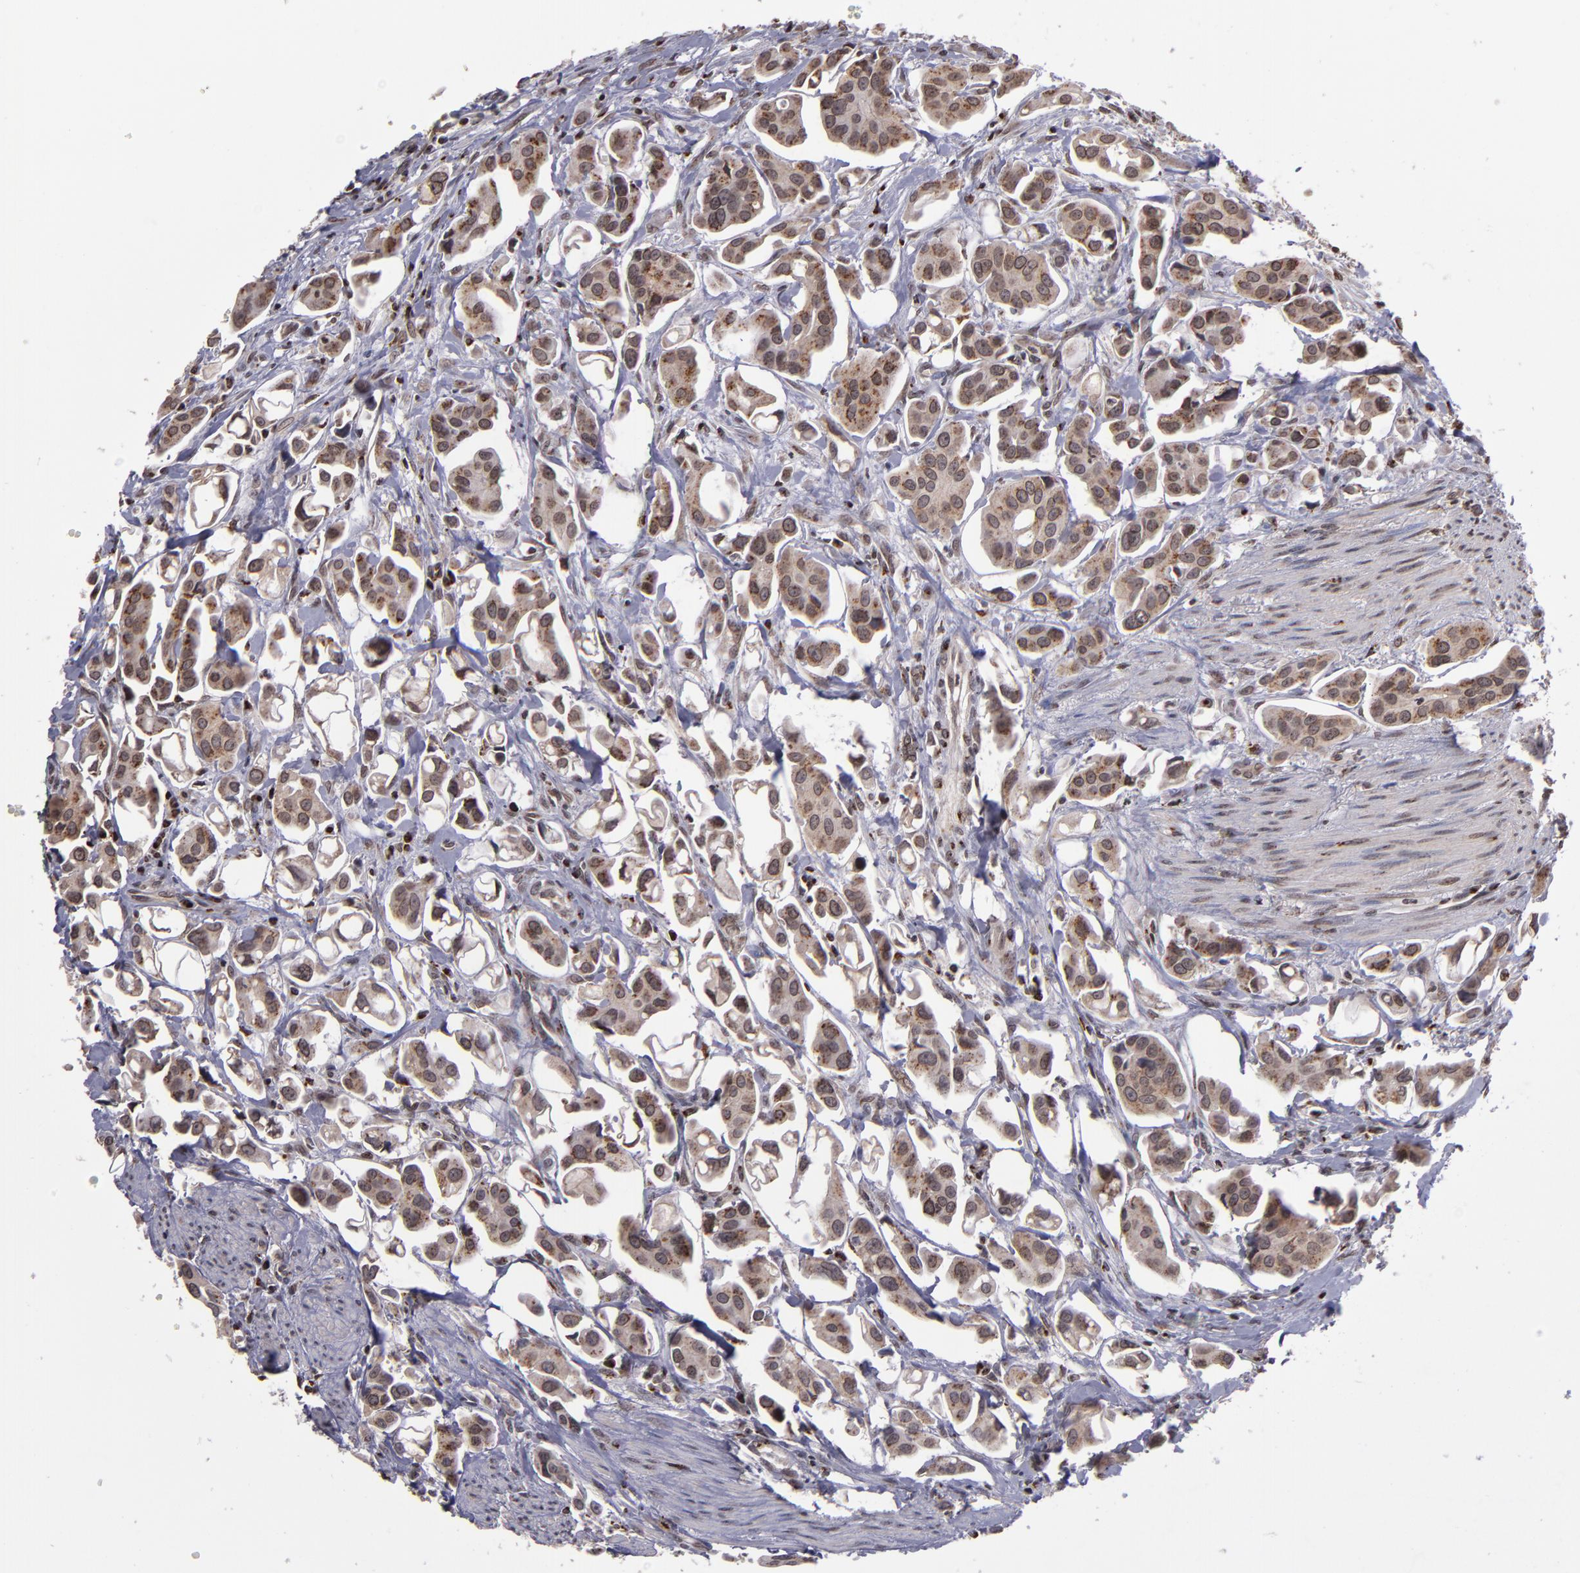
{"staining": {"intensity": "moderate", "quantity": ">75%", "location": "cytoplasmic/membranous,nuclear"}, "tissue": "urothelial cancer", "cell_type": "Tumor cells", "image_type": "cancer", "snomed": [{"axis": "morphology", "description": "Urothelial carcinoma, High grade"}, {"axis": "topography", "description": "Urinary bladder"}], "caption": "Protein expression by immunohistochemistry (IHC) reveals moderate cytoplasmic/membranous and nuclear positivity in about >75% of tumor cells in urothelial cancer.", "gene": "CSDC2", "patient": {"sex": "male", "age": 66}}